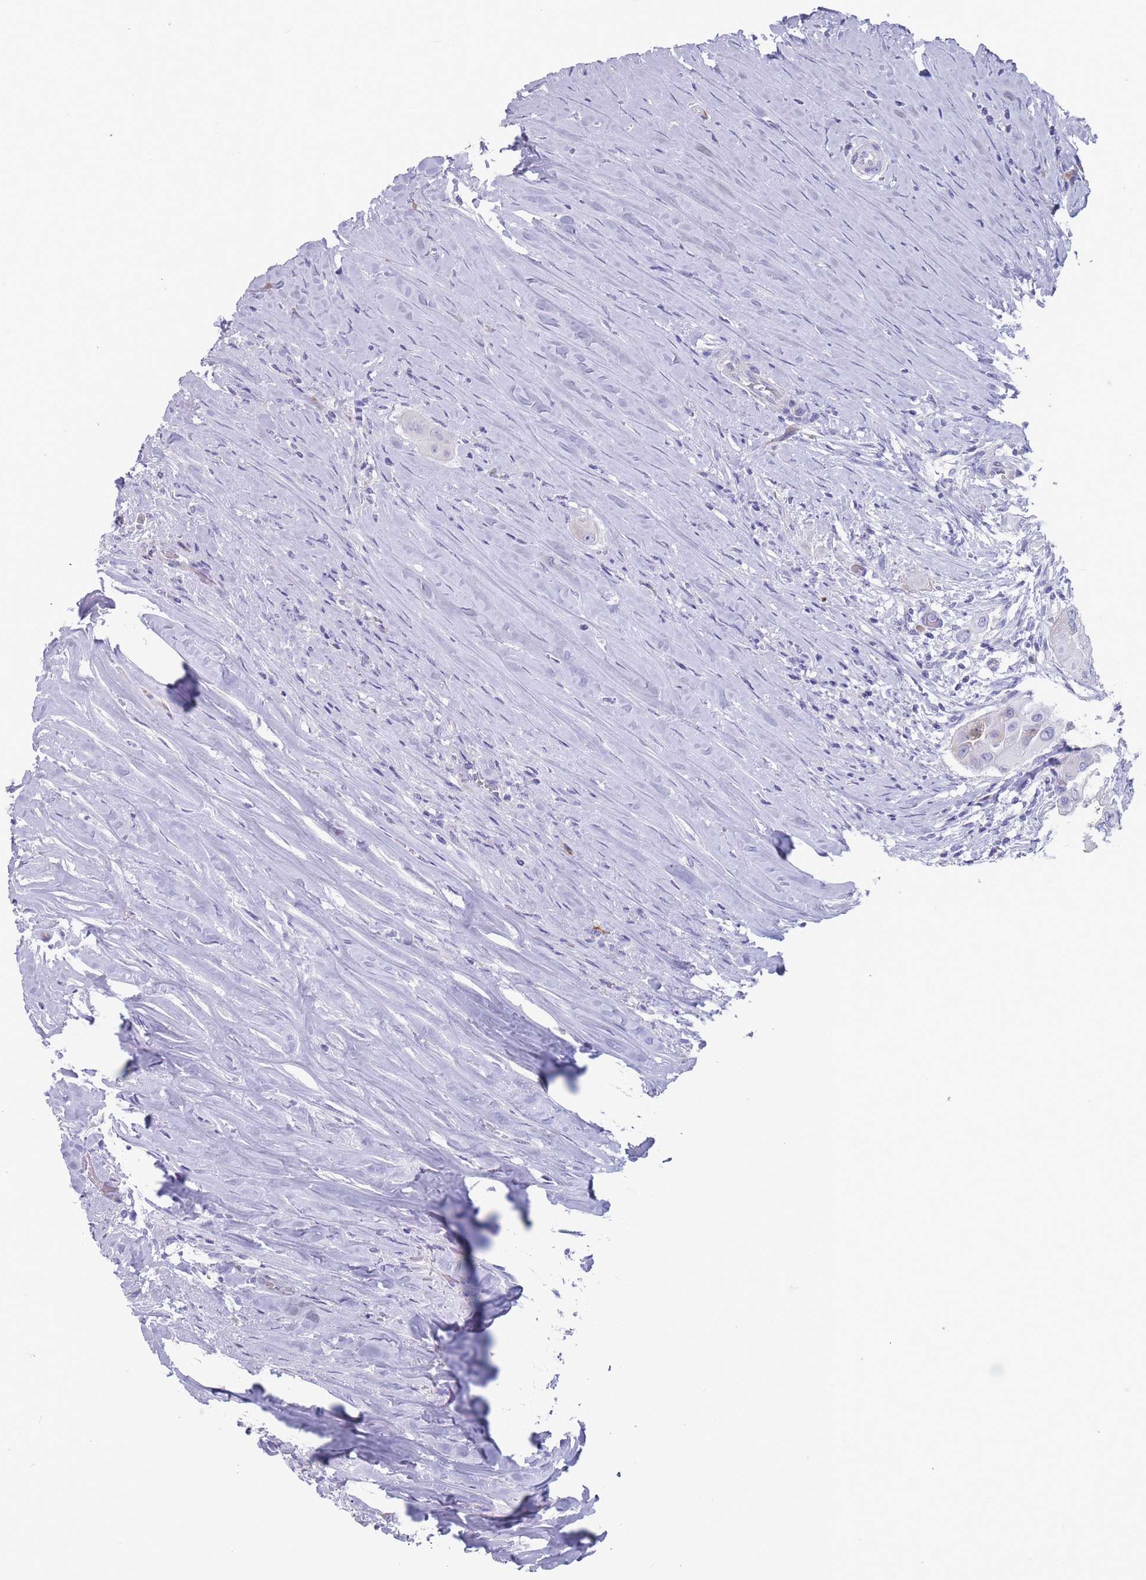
{"staining": {"intensity": "negative", "quantity": "none", "location": "none"}, "tissue": "thyroid cancer", "cell_type": "Tumor cells", "image_type": "cancer", "snomed": [{"axis": "morphology", "description": "Papillary adenocarcinoma, NOS"}, {"axis": "topography", "description": "Thyroid gland"}], "caption": "A high-resolution micrograph shows immunohistochemistry staining of thyroid papillary adenocarcinoma, which displays no significant expression in tumor cells. (Brightfield microscopy of DAB immunohistochemistry (IHC) at high magnification).", "gene": "ST8SIA5", "patient": {"sex": "female", "age": 59}}